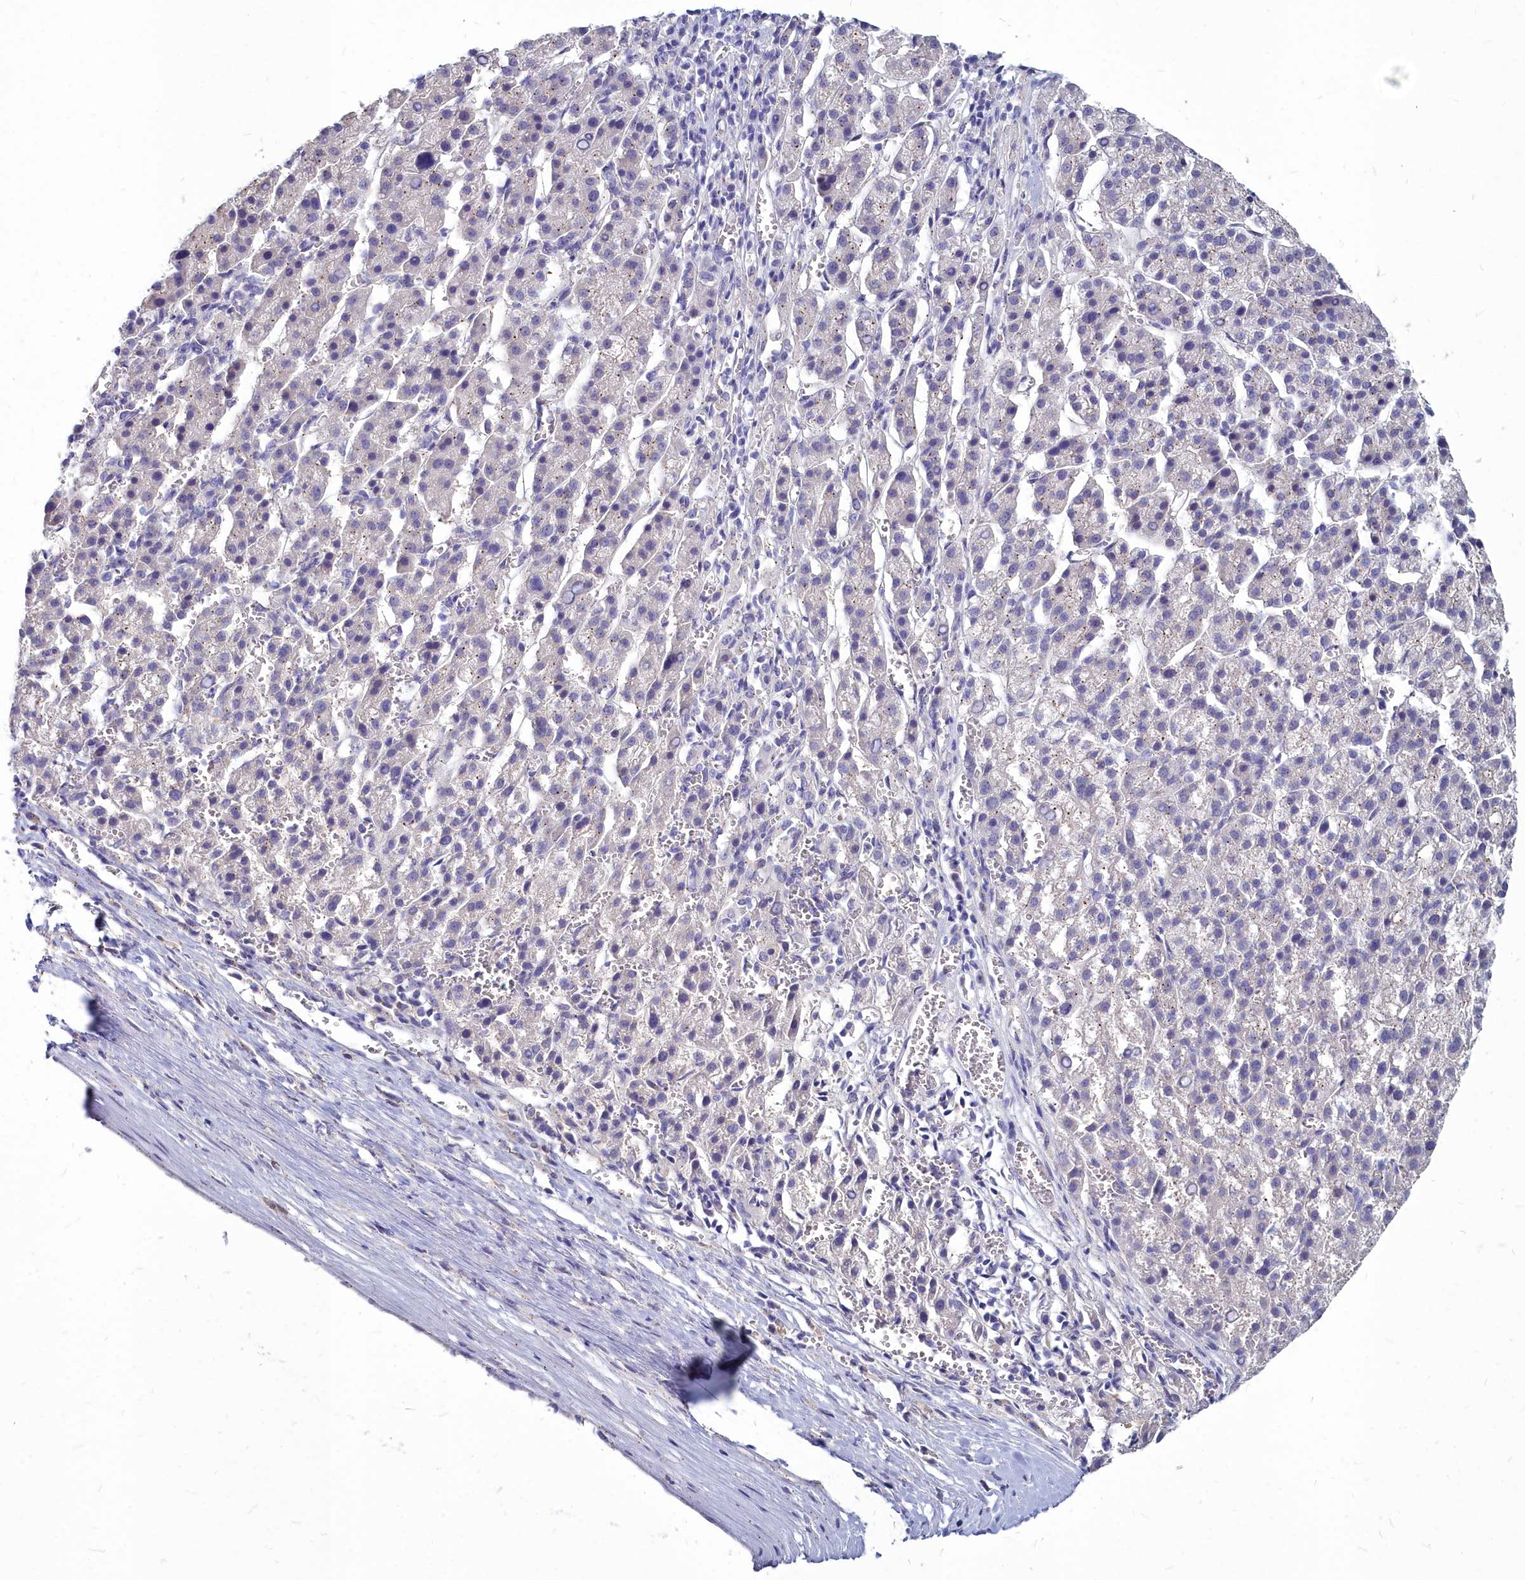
{"staining": {"intensity": "negative", "quantity": "none", "location": "none"}, "tissue": "liver cancer", "cell_type": "Tumor cells", "image_type": "cancer", "snomed": [{"axis": "morphology", "description": "Carcinoma, Hepatocellular, NOS"}, {"axis": "topography", "description": "Liver"}], "caption": "This is an immunohistochemistry (IHC) micrograph of liver cancer. There is no expression in tumor cells.", "gene": "NOXA1", "patient": {"sex": "female", "age": 58}}